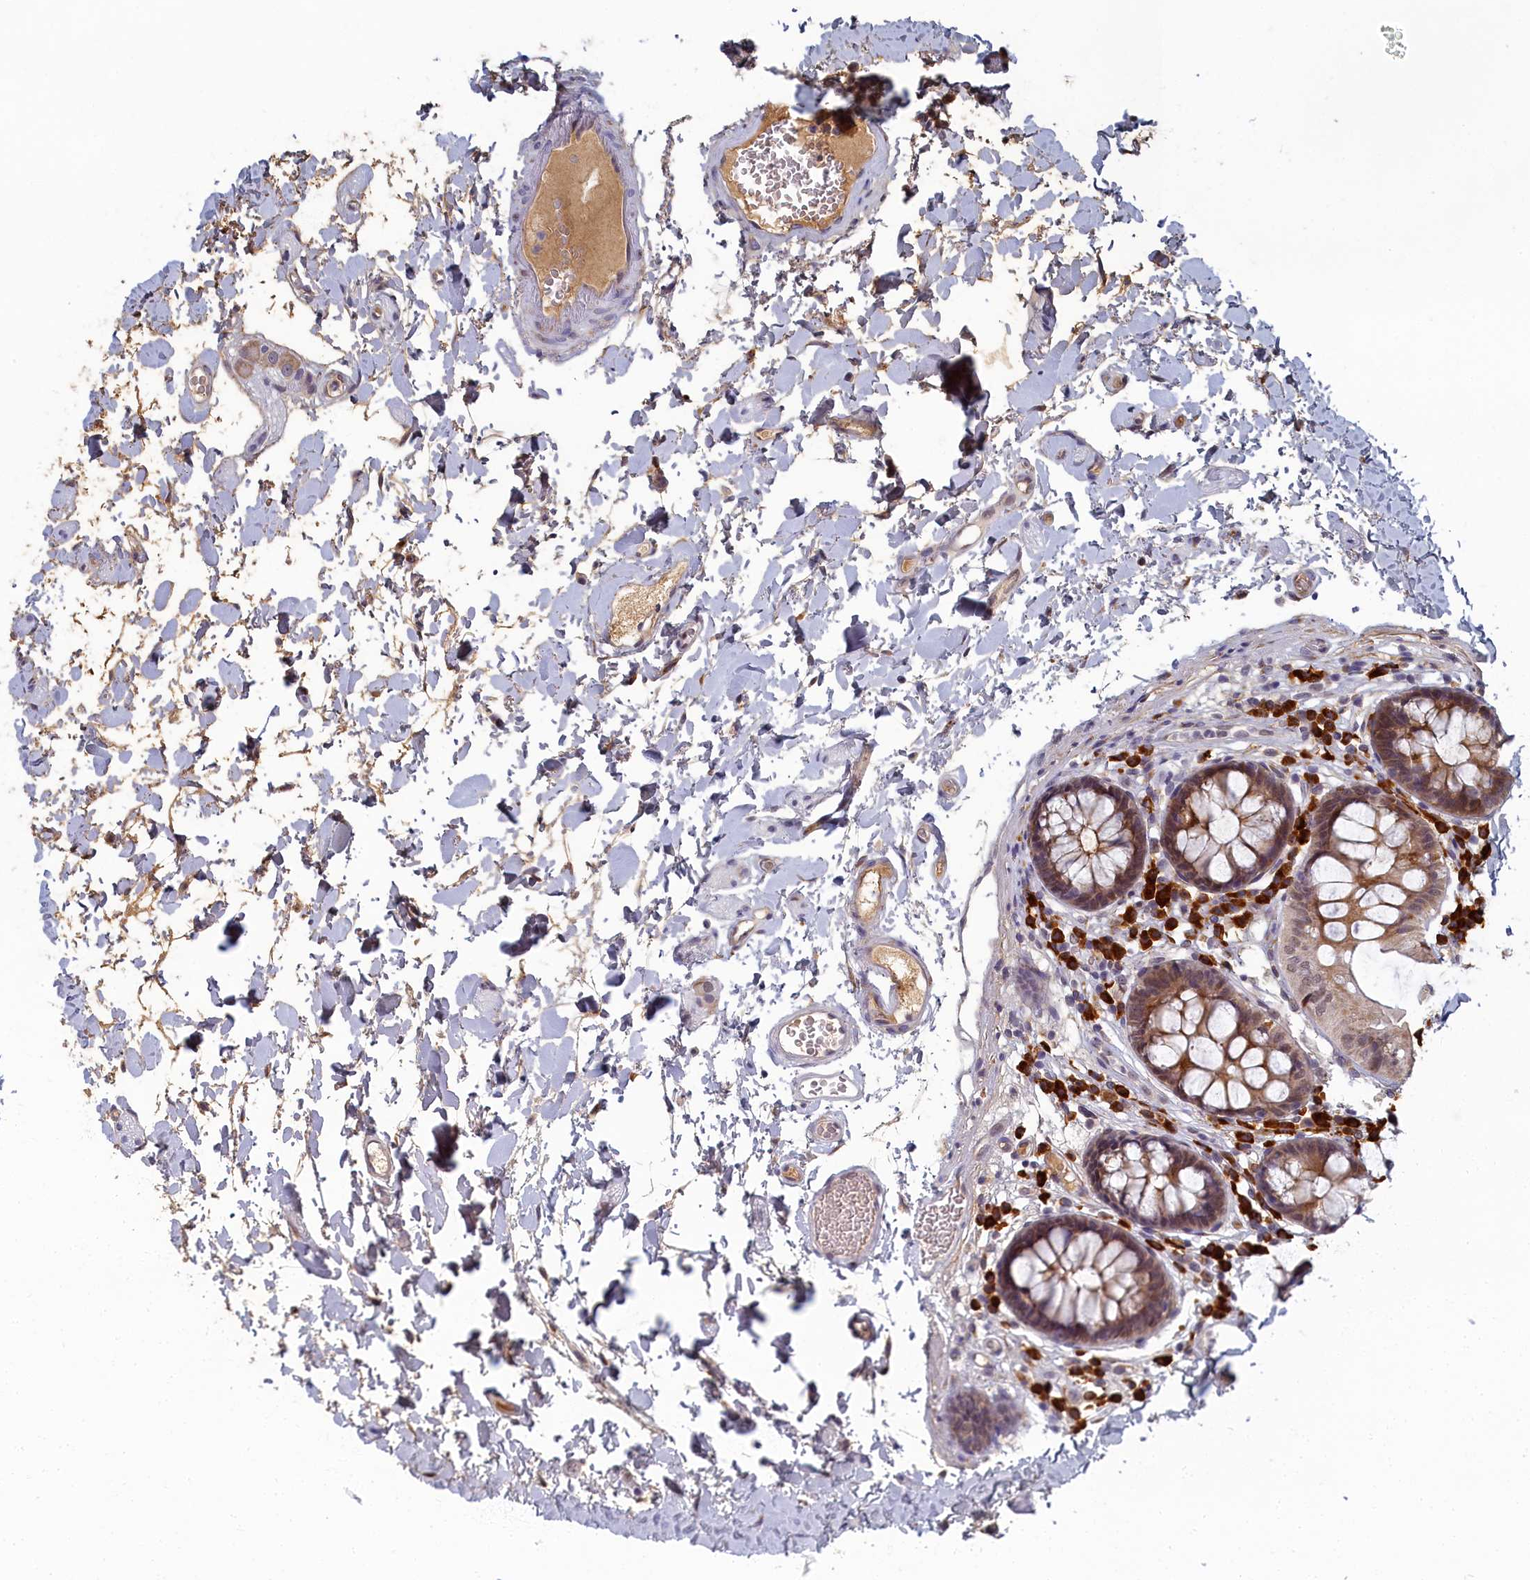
{"staining": {"intensity": "negative", "quantity": "none", "location": "none"}, "tissue": "colon", "cell_type": "Endothelial cells", "image_type": "normal", "snomed": [{"axis": "morphology", "description": "Normal tissue, NOS"}, {"axis": "topography", "description": "Colon"}], "caption": "Endothelial cells show no significant protein staining in normal colon.", "gene": "DNAJC17", "patient": {"sex": "male", "age": 84}}